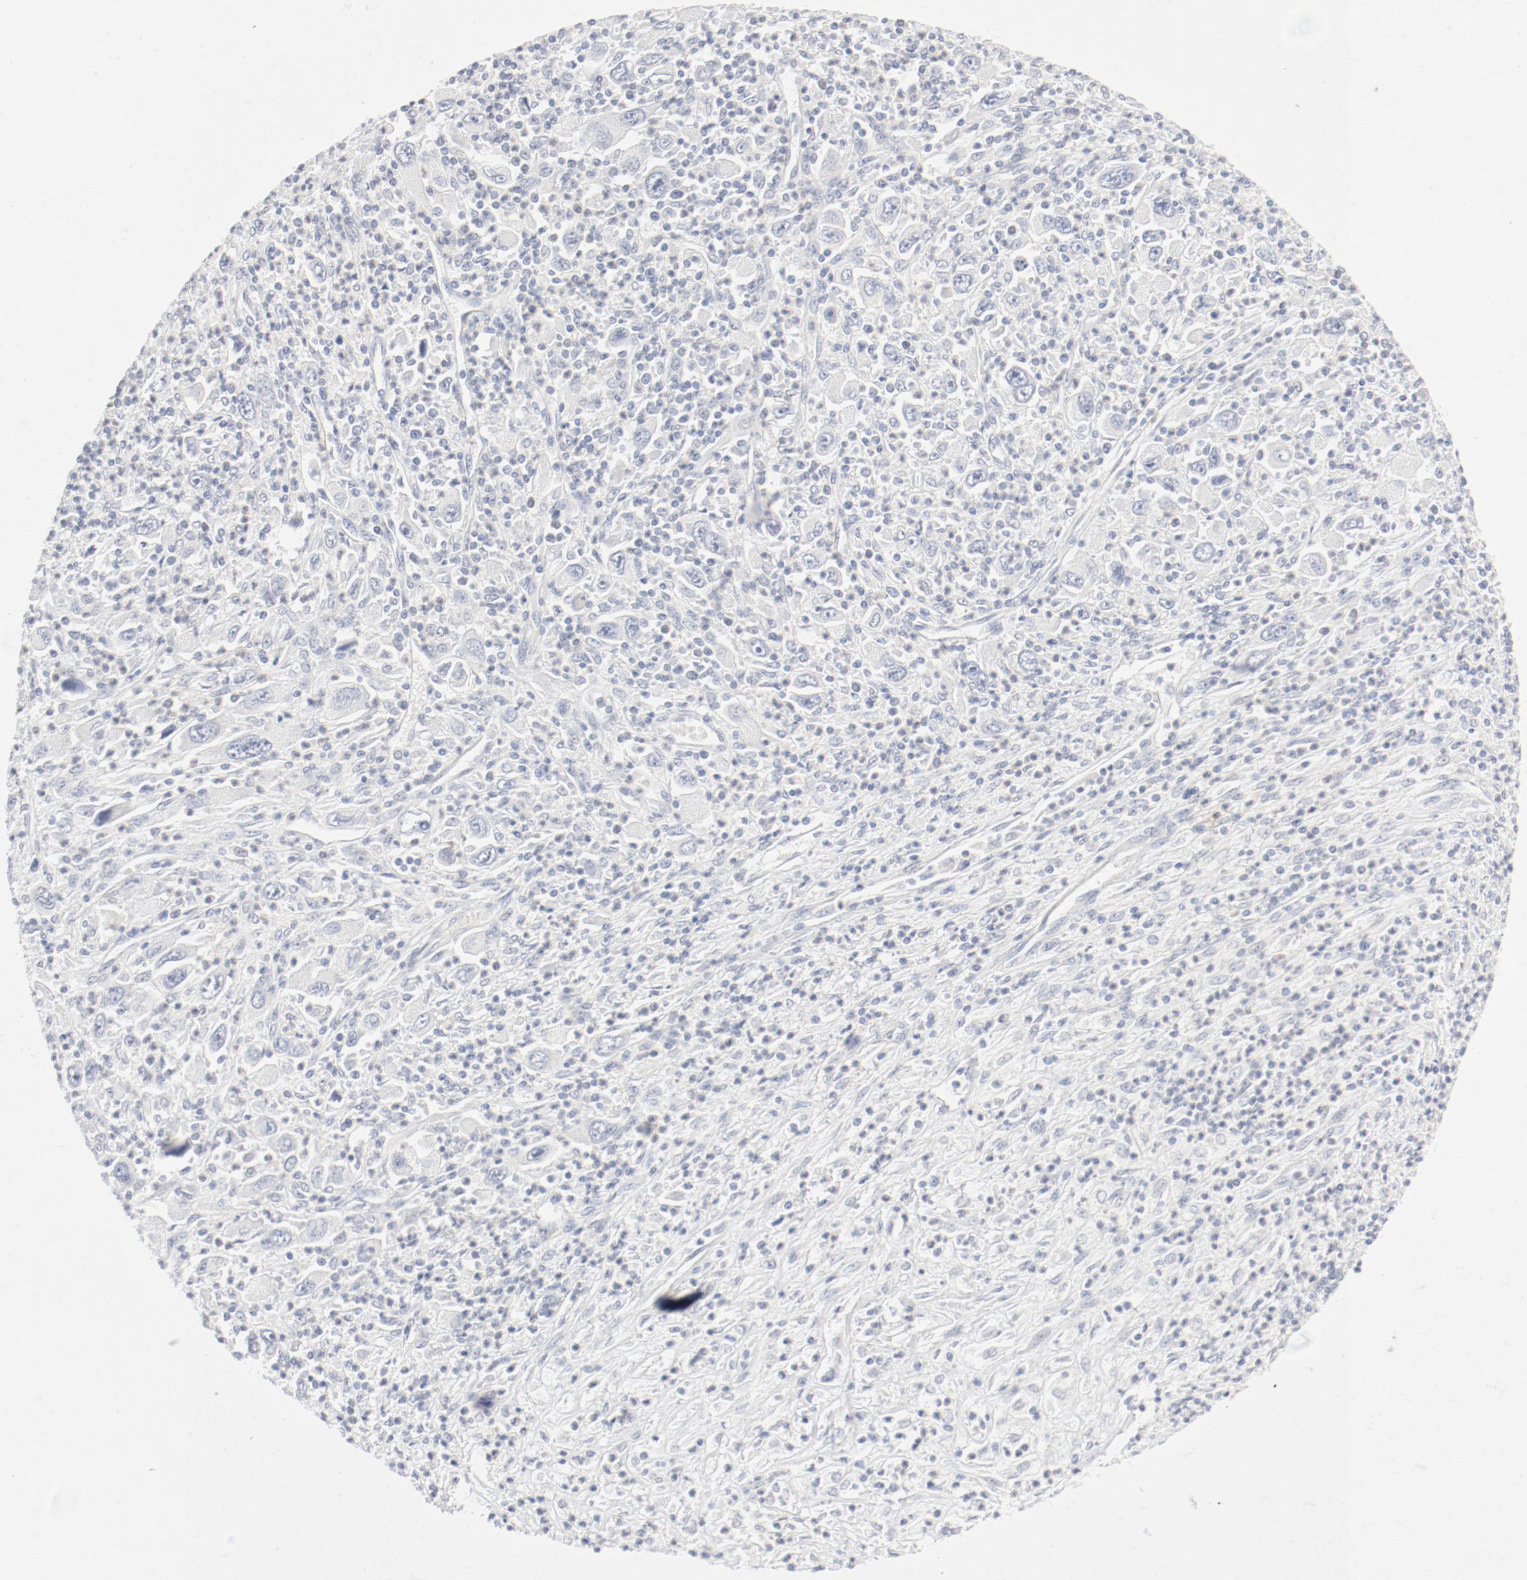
{"staining": {"intensity": "negative", "quantity": "none", "location": "none"}, "tissue": "melanoma", "cell_type": "Tumor cells", "image_type": "cancer", "snomed": [{"axis": "morphology", "description": "Malignant melanoma, Metastatic site"}, {"axis": "topography", "description": "Skin"}], "caption": "Immunohistochemical staining of malignant melanoma (metastatic site) demonstrates no significant positivity in tumor cells.", "gene": "PGM1", "patient": {"sex": "female", "age": 56}}